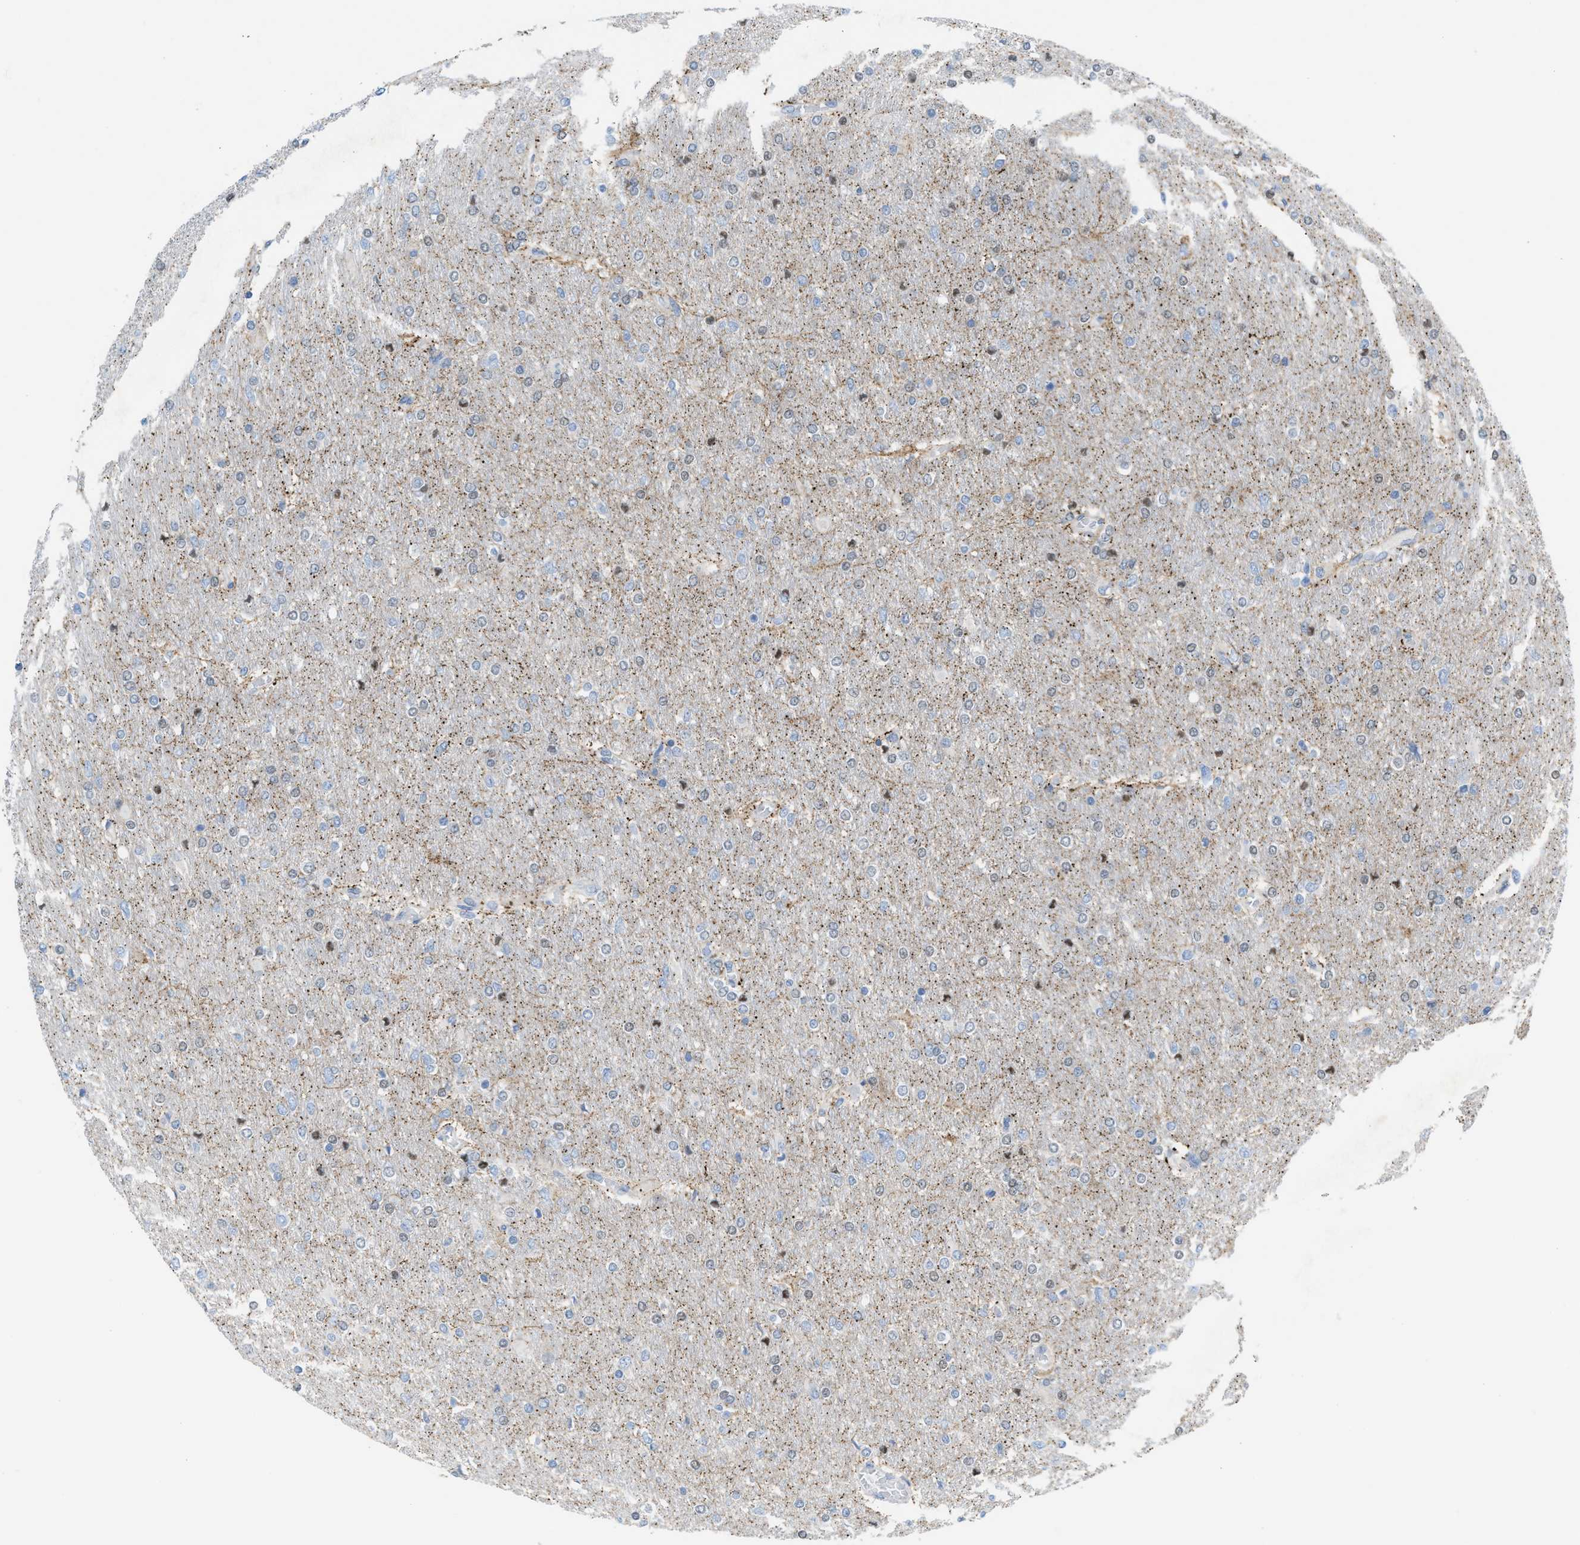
{"staining": {"intensity": "weak", "quantity": "<25%", "location": "nuclear"}, "tissue": "glioma", "cell_type": "Tumor cells", "image_type": "cancer", "snomed": [{"axis": "morphology", "description": "Glioma, malignant, High grade"}, {"axis": "topography", "description": "Cerebral cortex"}], "caption": "Glioma was stained to show a protein in brown. There is no significant positivity in tumor cells.", "gene": "PPM1D", "patient": {"sex": "female", "age": 36}}